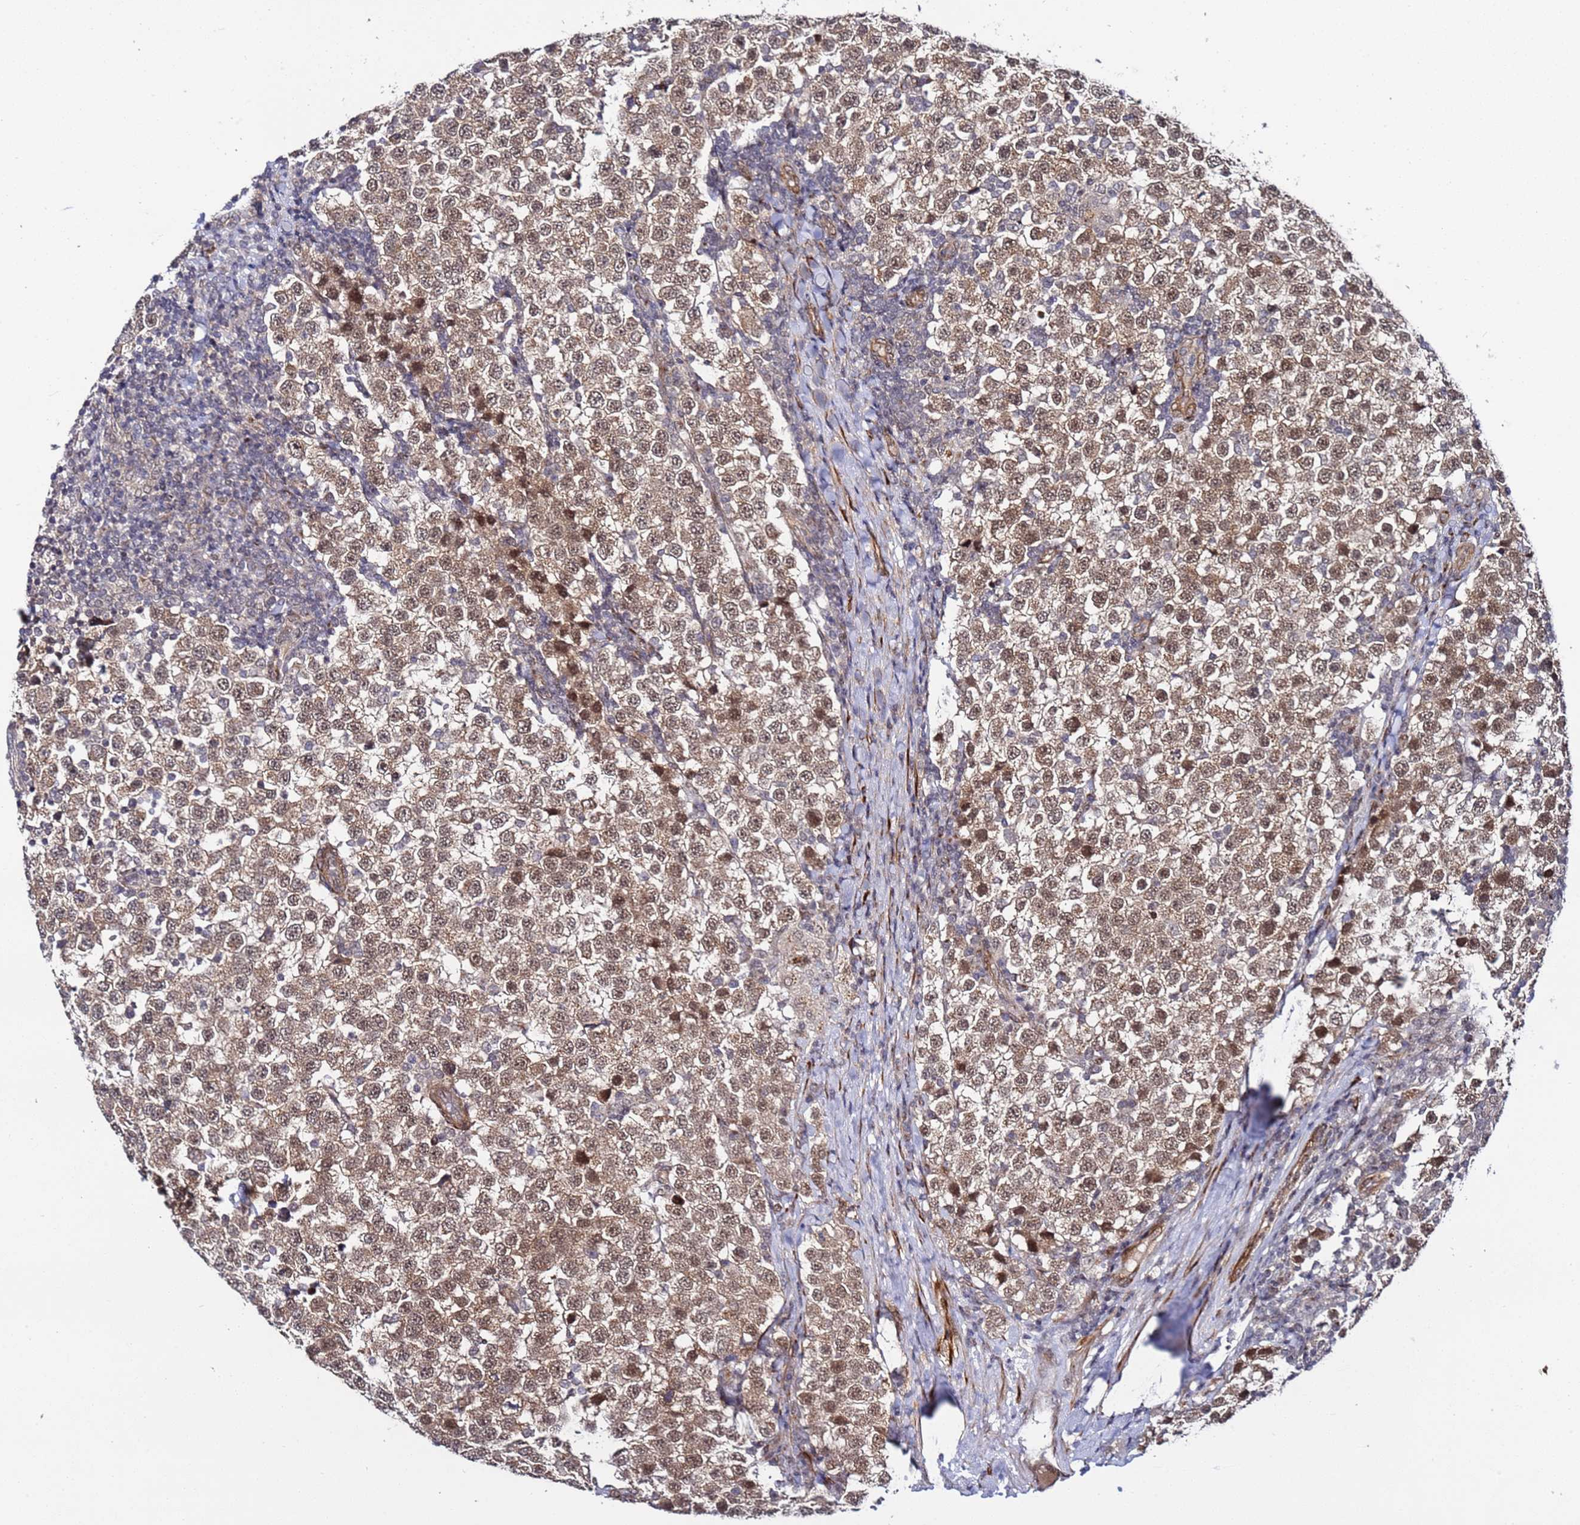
{"staining": {"intensity": "moderate", "quantity": ">75%", "location": "cytoplasmic/membranous,nuclear"}, "tissue": "testis cancer", "cell_type": "Tumor cells", "image_type": "cancer", "snomed": [{"axis": "morphology", "description": "Seminoma, NOS"}, {"axis": "topography", "description": "Testis"}], "caption": "This histopathology image shows seminoma (testis) stained with immunohistochemistry to label a protein in brown. The cytoplasmic/membranous and nuclear of tumor cells show moderate positivity for the protein. Nuclei are counter-stained blue.", "gene": "POLR2D", "patient": {"sex": "male", "age": 34}}